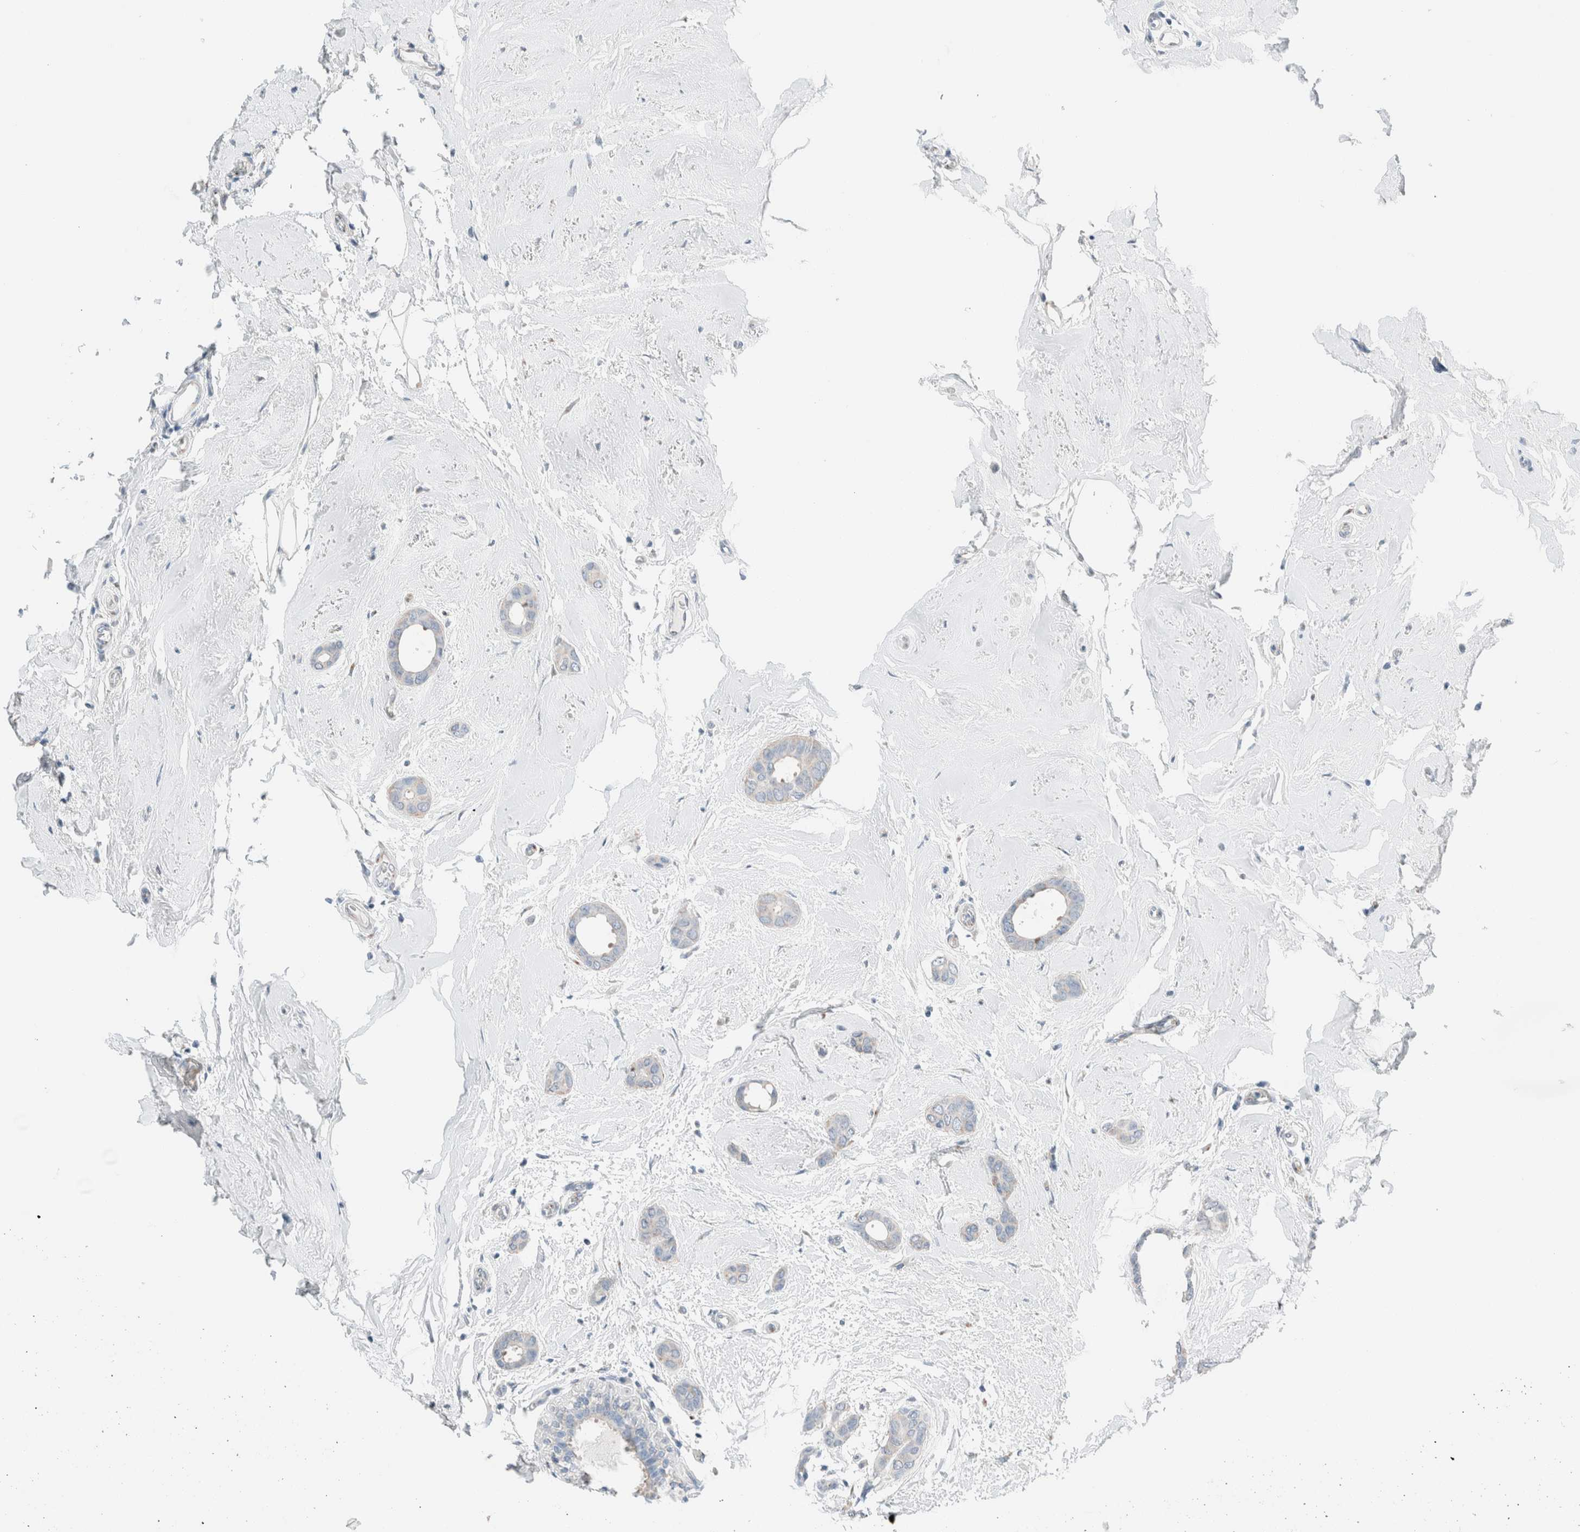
{"staining": {"intensity": "negative", "quantity": "none", "location": "none"}, "tissue": "breast cancer", "cell_type": "Tumor cells", "image_type": "cancer", "snomed": [{"axis": "morphology", "description": "Duct carcinoma"}, {"axis": "topography", "description": "Breast"}], "caption": "Breast cancer (infiltrating ductal carcinoma) stained for a protein using IHC displays no staining tumor cells.", "gene": "CASC3", "patient": {"sex": "female", "age": 55}}